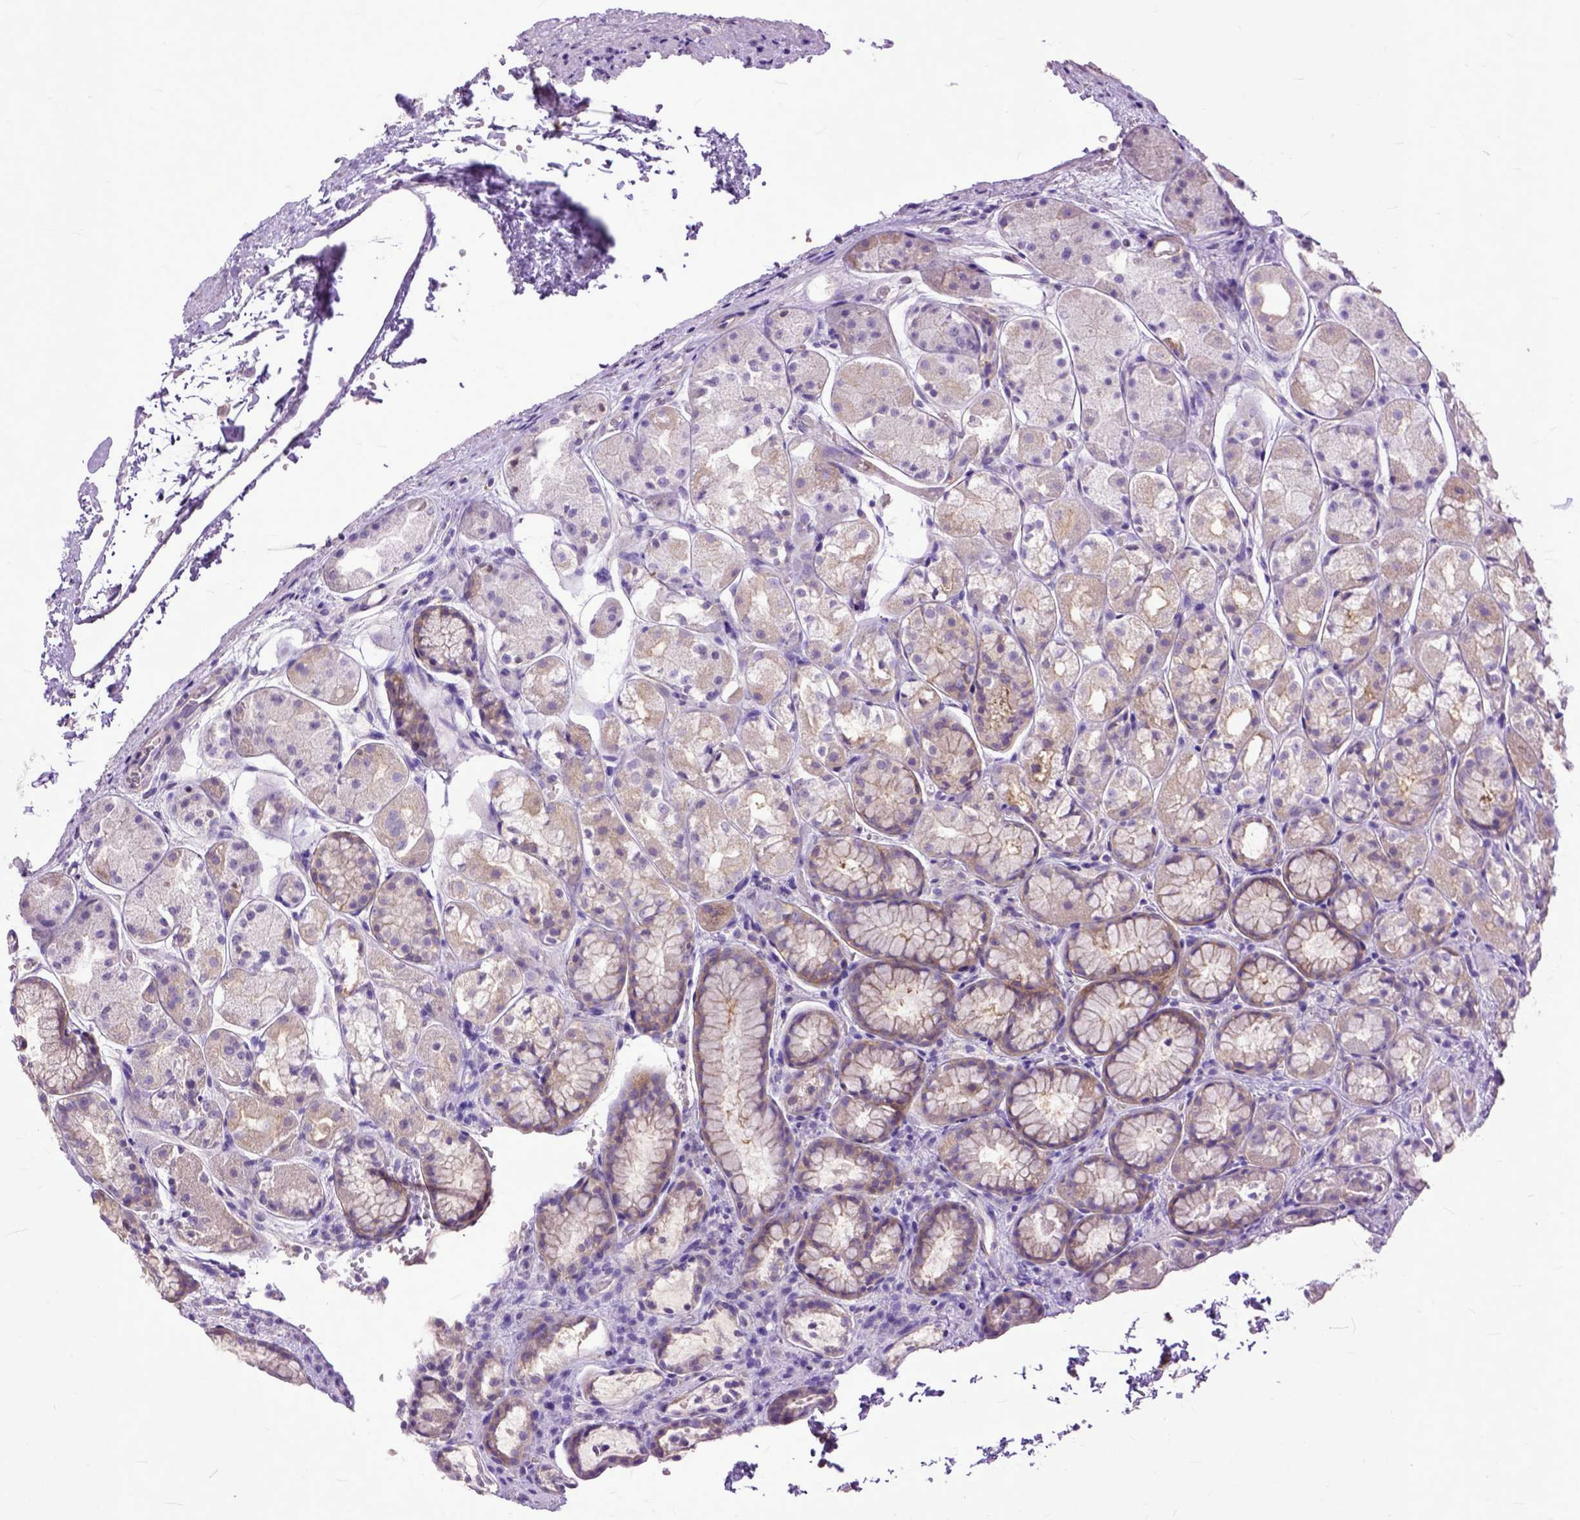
{"staining": {"intensity": "moderate", "quantity": "<25%", "location": "cytoplasmic/membranous"}, "tissue": "stomach", "cell_type": "Glandular cells", "image_type": "normal", "snomed": [{"axis": "morphology", "description": "Normal tissue, NOS"}, {"axis": "topography", "description": "Stomach"}], "caption": "A brown stain shows moderate cytoplasmic/membranous positivity of a protein in glandular cells of benign stomach.", "gene": "NAMPT", "patient": {"sex": "male", "age": 70}}